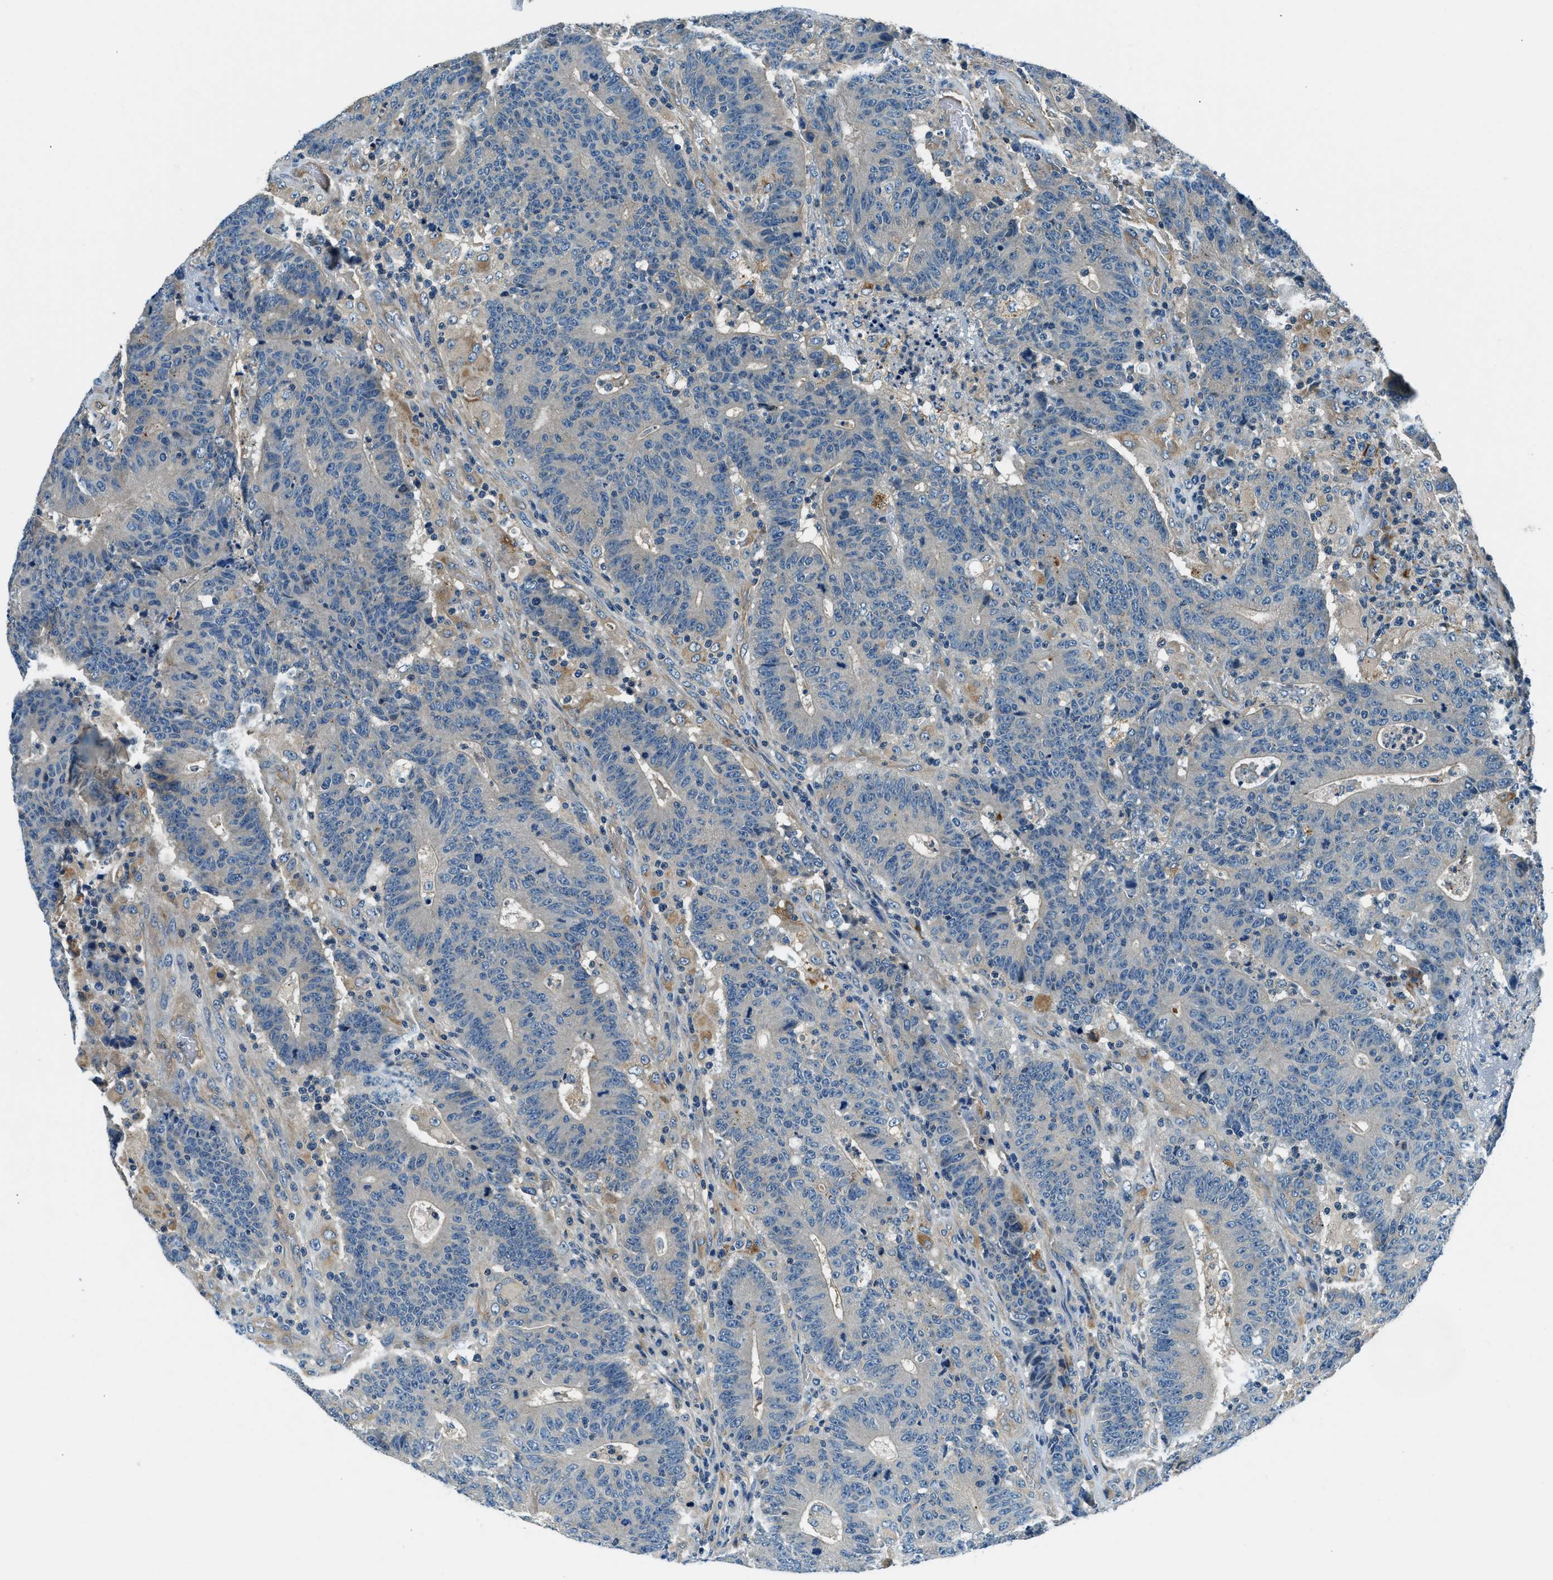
{"staining": {"intensity": "negative", "quantity": "none", "location": "none"}, "tissue": "colorectal cancer", "cell_type": "Tumor cells", "image_type": "cancer", "snomed": [{"axis": "morphology", "description": "Normal tissue, NOS"}, {"axis": "morphology", "description": "Adenocarcinoma, NOS"}, {"axis": "topography", "description": "Colon"}], "caption": "DAB immunohistochemical staining of human adenocarcinoma (colorectal) shows no significant positivity in tumor cells.", "gene": "SLC19A2", "patient": {"sex": "female", "age": 75}}